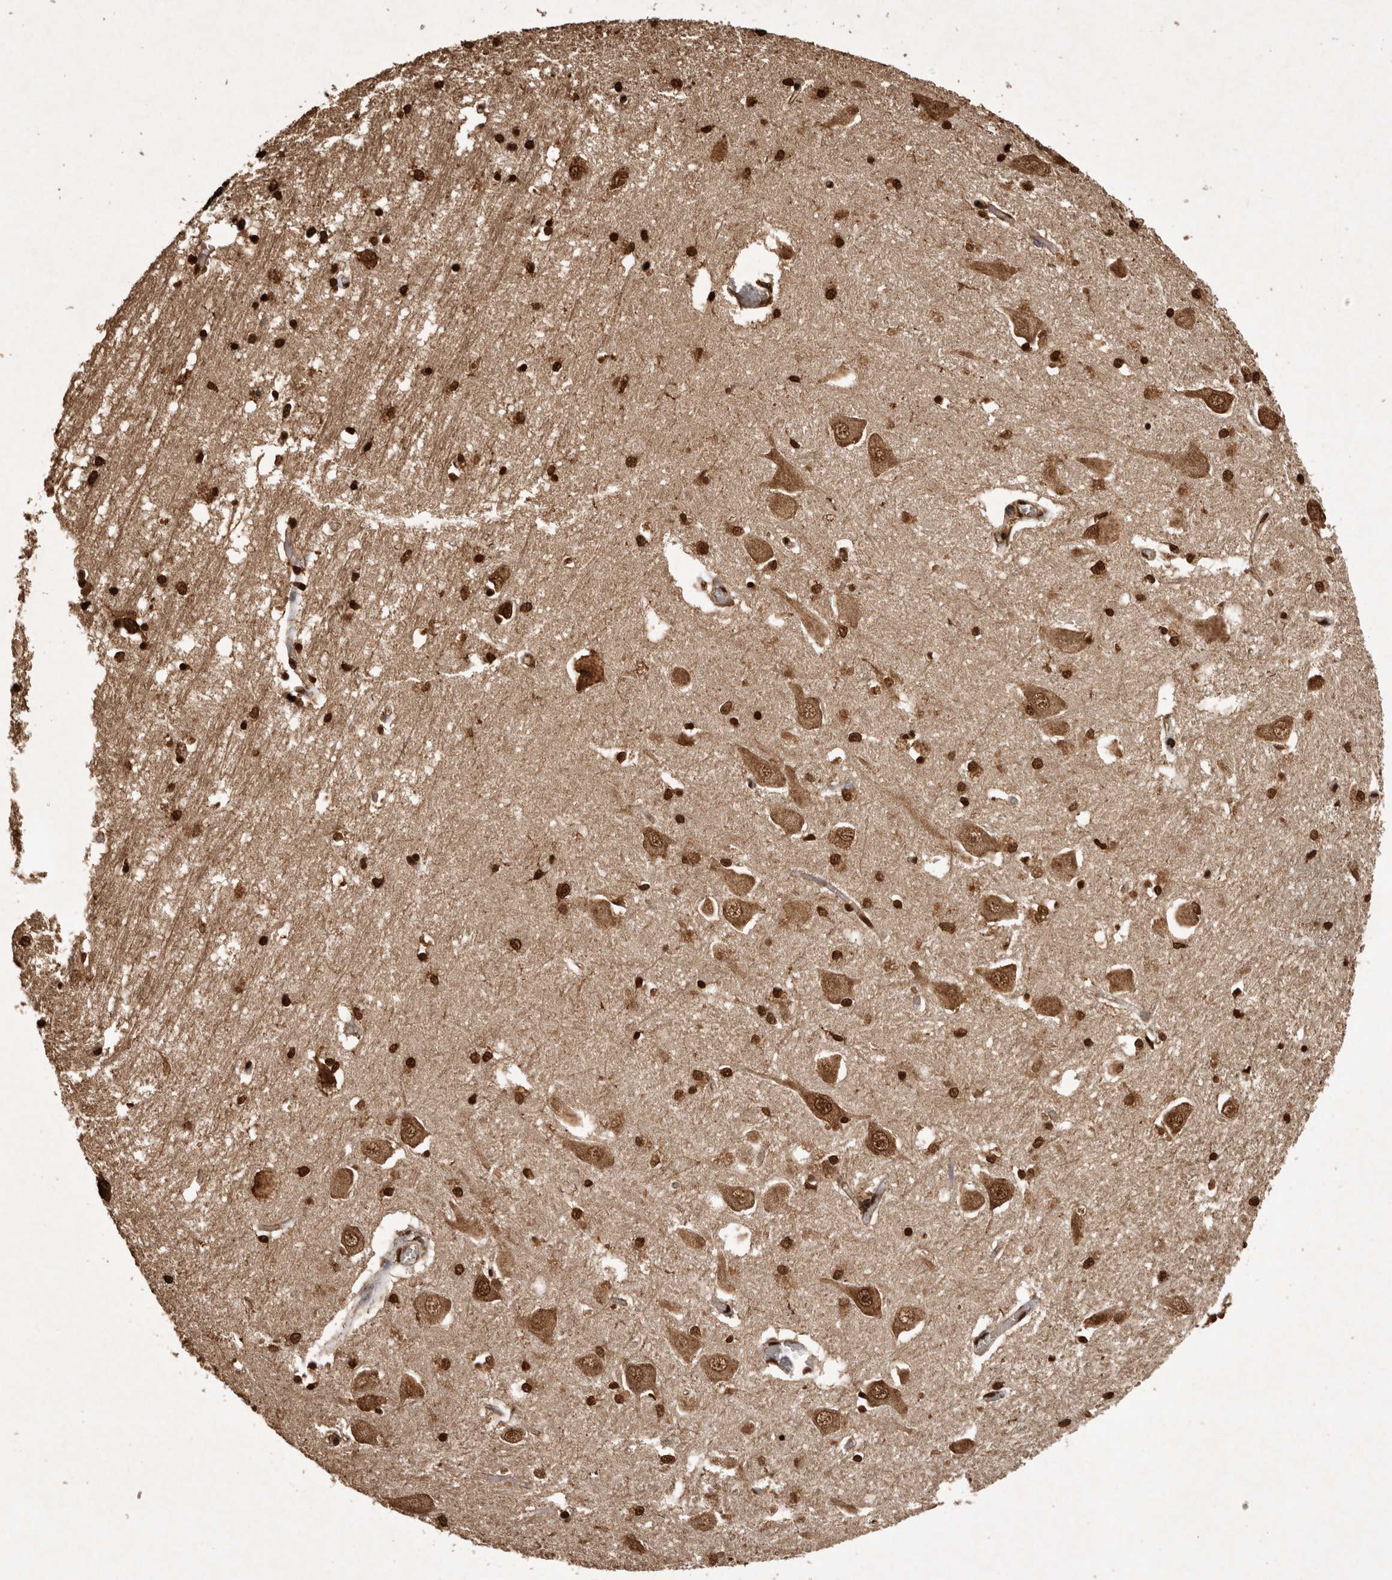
{"staining": {"intensity": "strong", "quantity": ">75%", "location": "cytoplasmic/membranous,nuclear"}, "tissue": "hippocampus", "cell_type": "Glial cells", "image_type": "normal", "snomed": [{"axis": "morphology", "description": "Normal tissue, NOS"}, {"axis": "topography", "description": "Hippocampus"}], "caption": "Protein analysis of normal hippocampus exhibits strong cytoplasmic/membranous,nuclear positivity in about >75% of glial cells. (IHC, brightfield microscopy, high magnification).", "gene": "OAS2", "patient": {"sex": "male", "age": 70}}